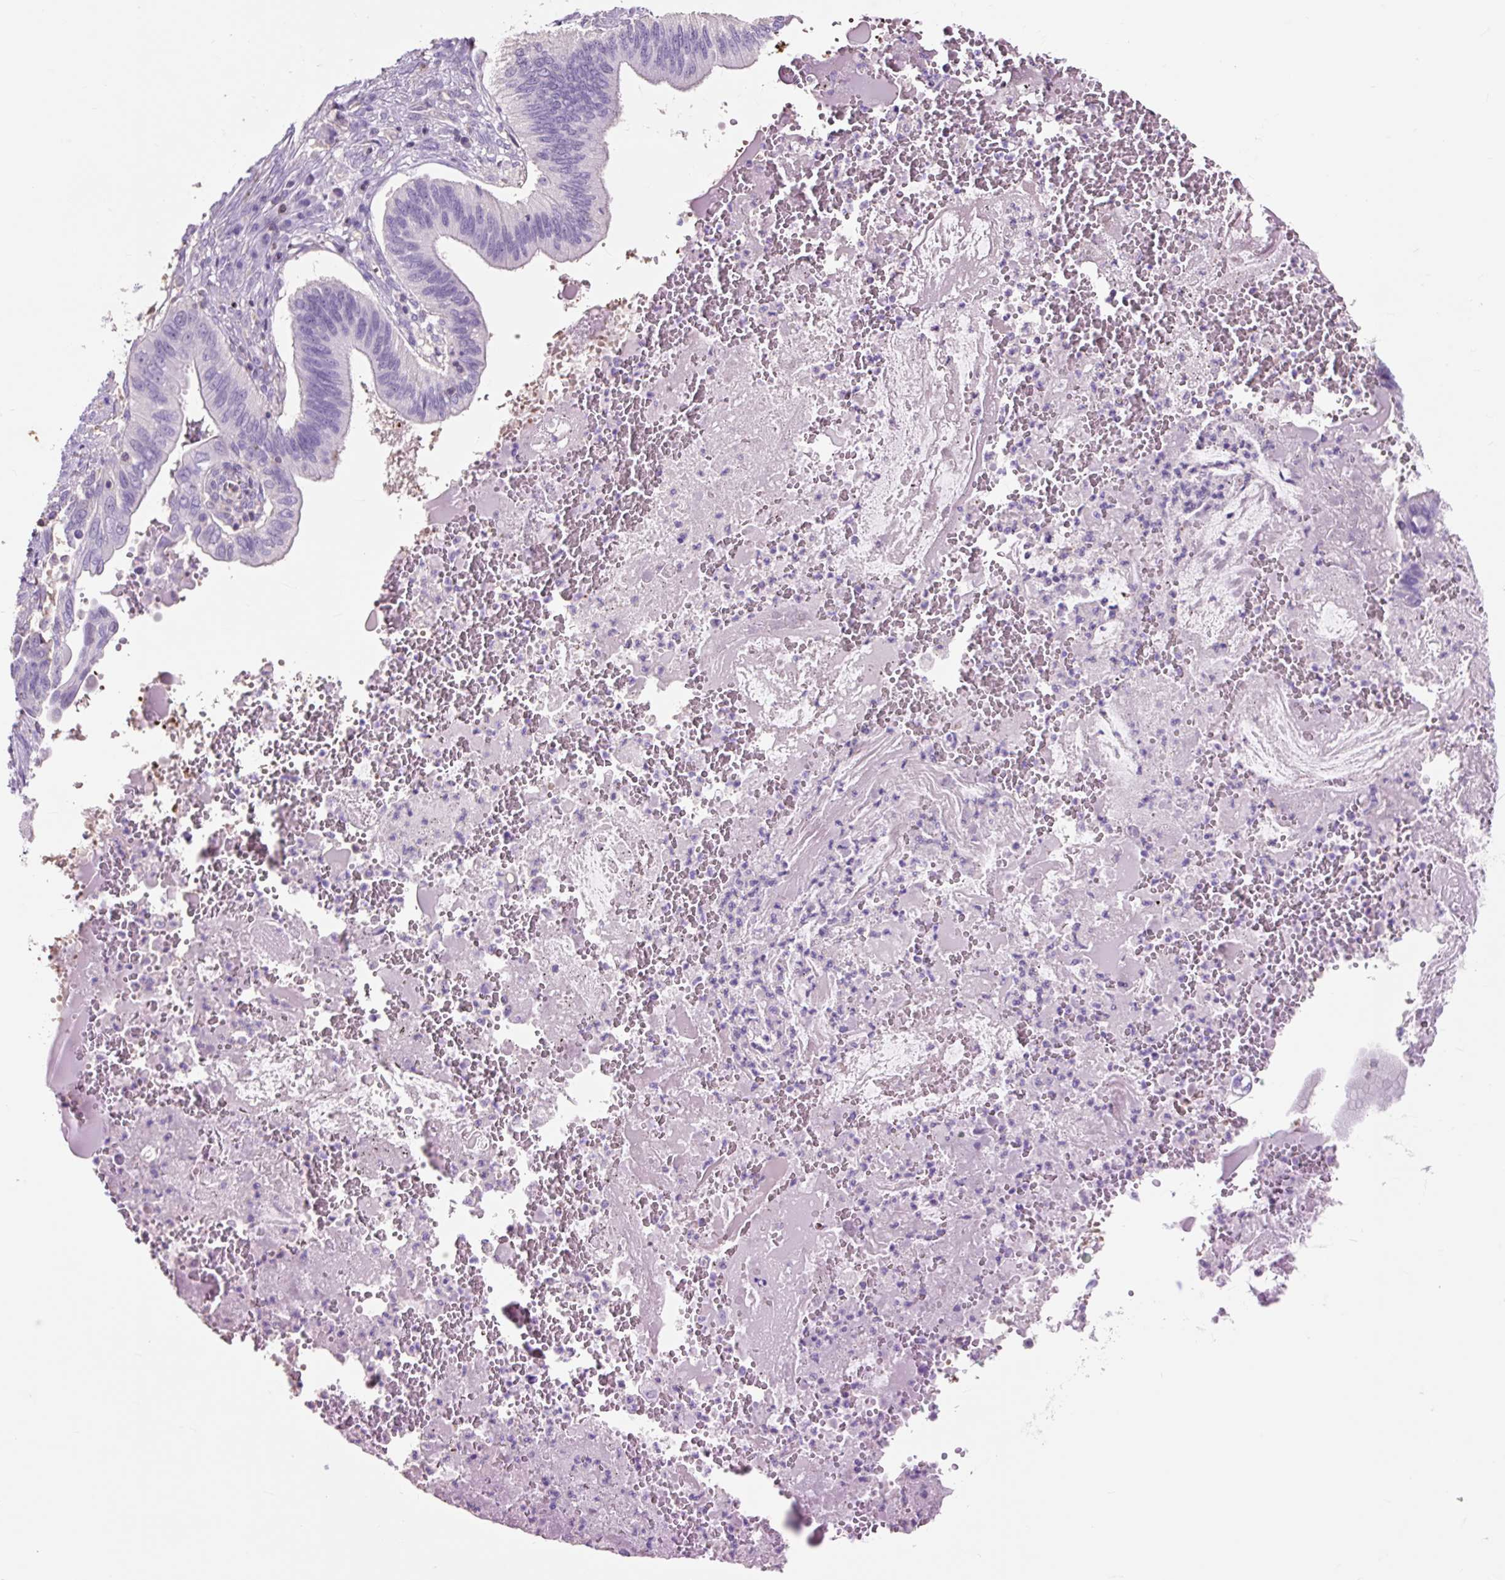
{"staining": {"intensity": "negative", "quantity": "none", "location": "none"}, "tissue": "cervical cancer", "cell_type": "Tumor cells", "image_type": "cancer", "snomed": [{"axis": "morphology", "description": "Adenocarcinoma, NOS"}, {"axis": "topography", "description": "Cervix"}], "caption": "IHC image of adenocarcinoma (cervical) stained for a protein (brown), which shows no expression in tumor cells.", "gene": "OR10A7", "patient": {"sex": "female", "age": 42}}